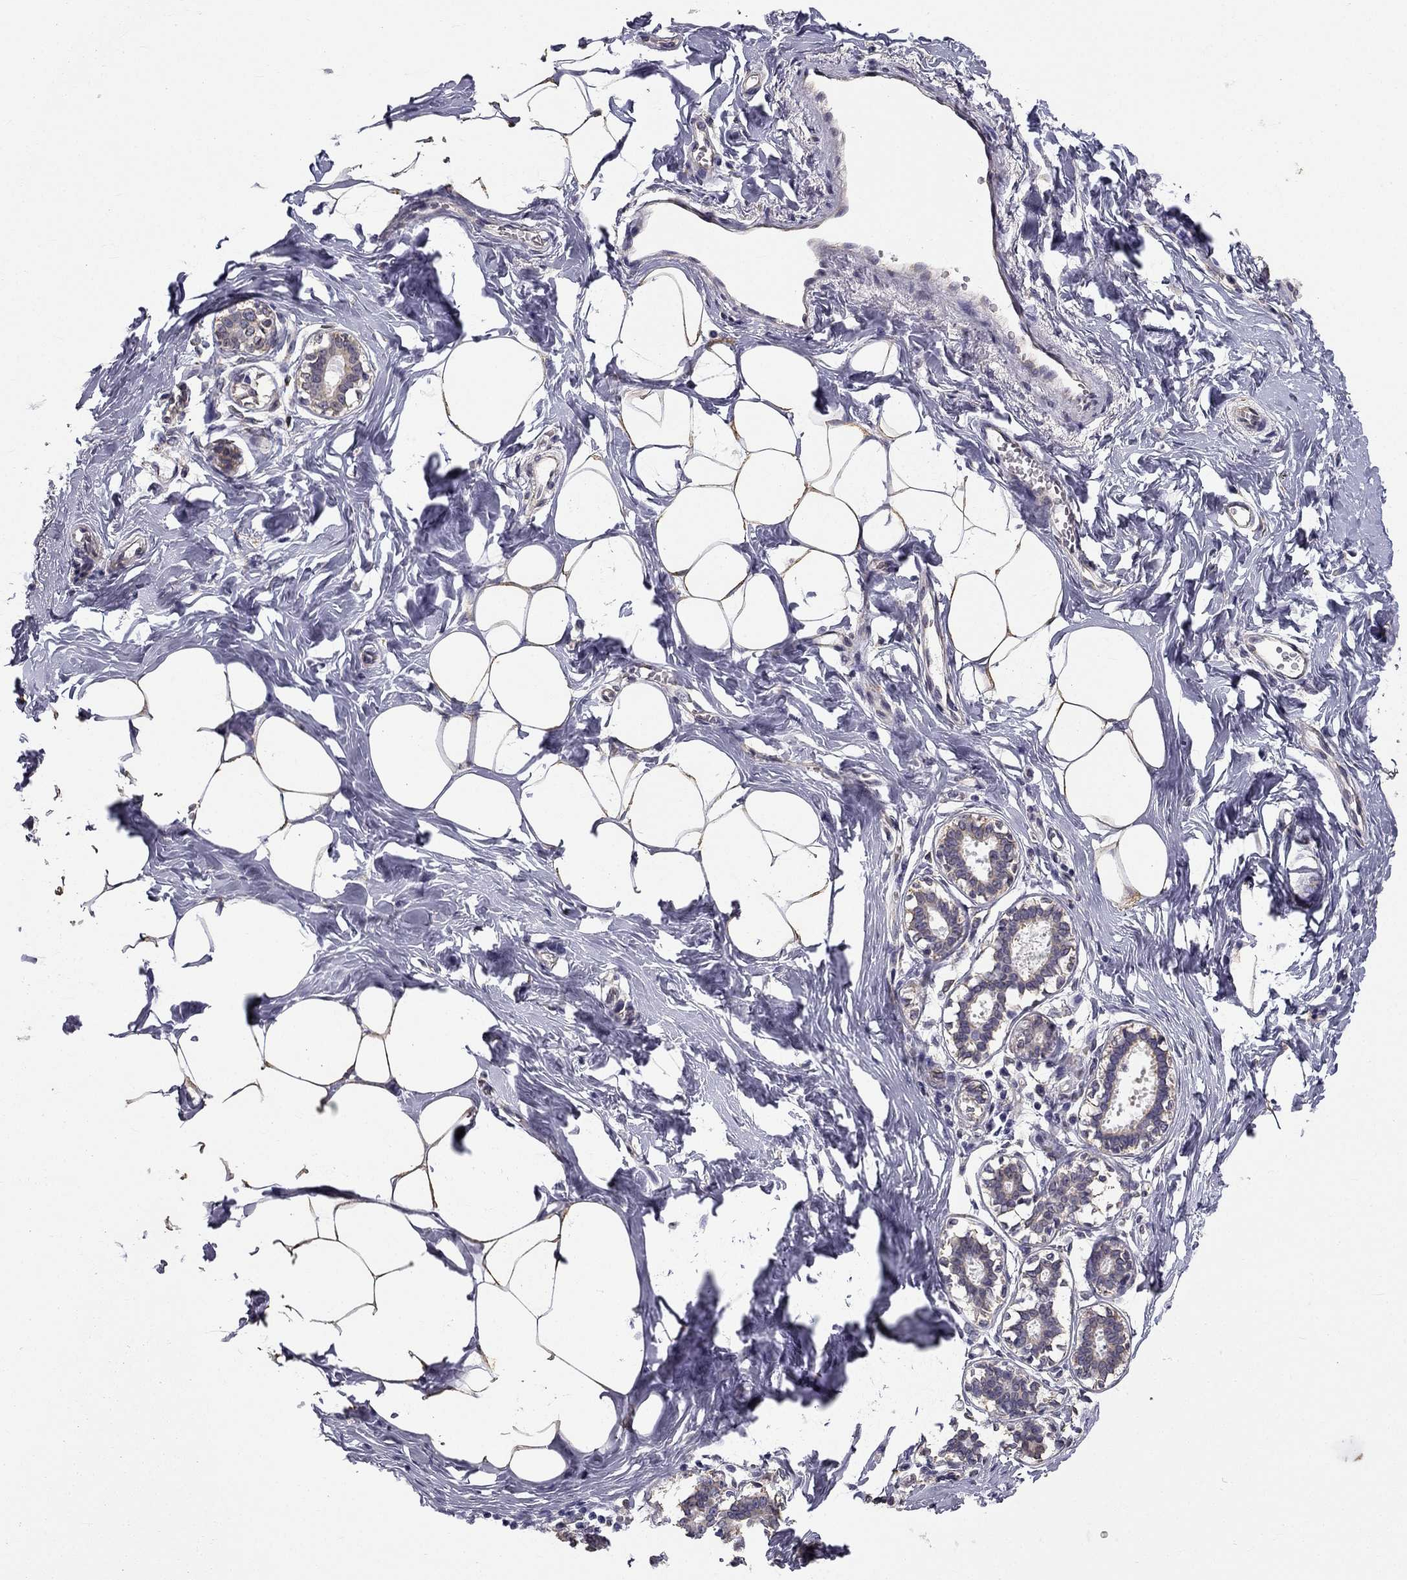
{"staining": {"intensity": "negative", "quantity": "none", "location": "none"}, "tissue": "breast", "cell_type": "Adipocytes", "image_type": "normal", "snomed": [{"axis": "morphology", "description": "Normal tissue, NOS"}, {"axis": "morphology", "description": "Lobular carcinoma, in situ"}, {"axis": "topography", "description": "Breast"}], "caption": "Immunohistochemistry (IHC) of normal breast shows no expression in adipocytes.", "gene": "CCDC40", "patient": {"sex": "female", "age": 35}}